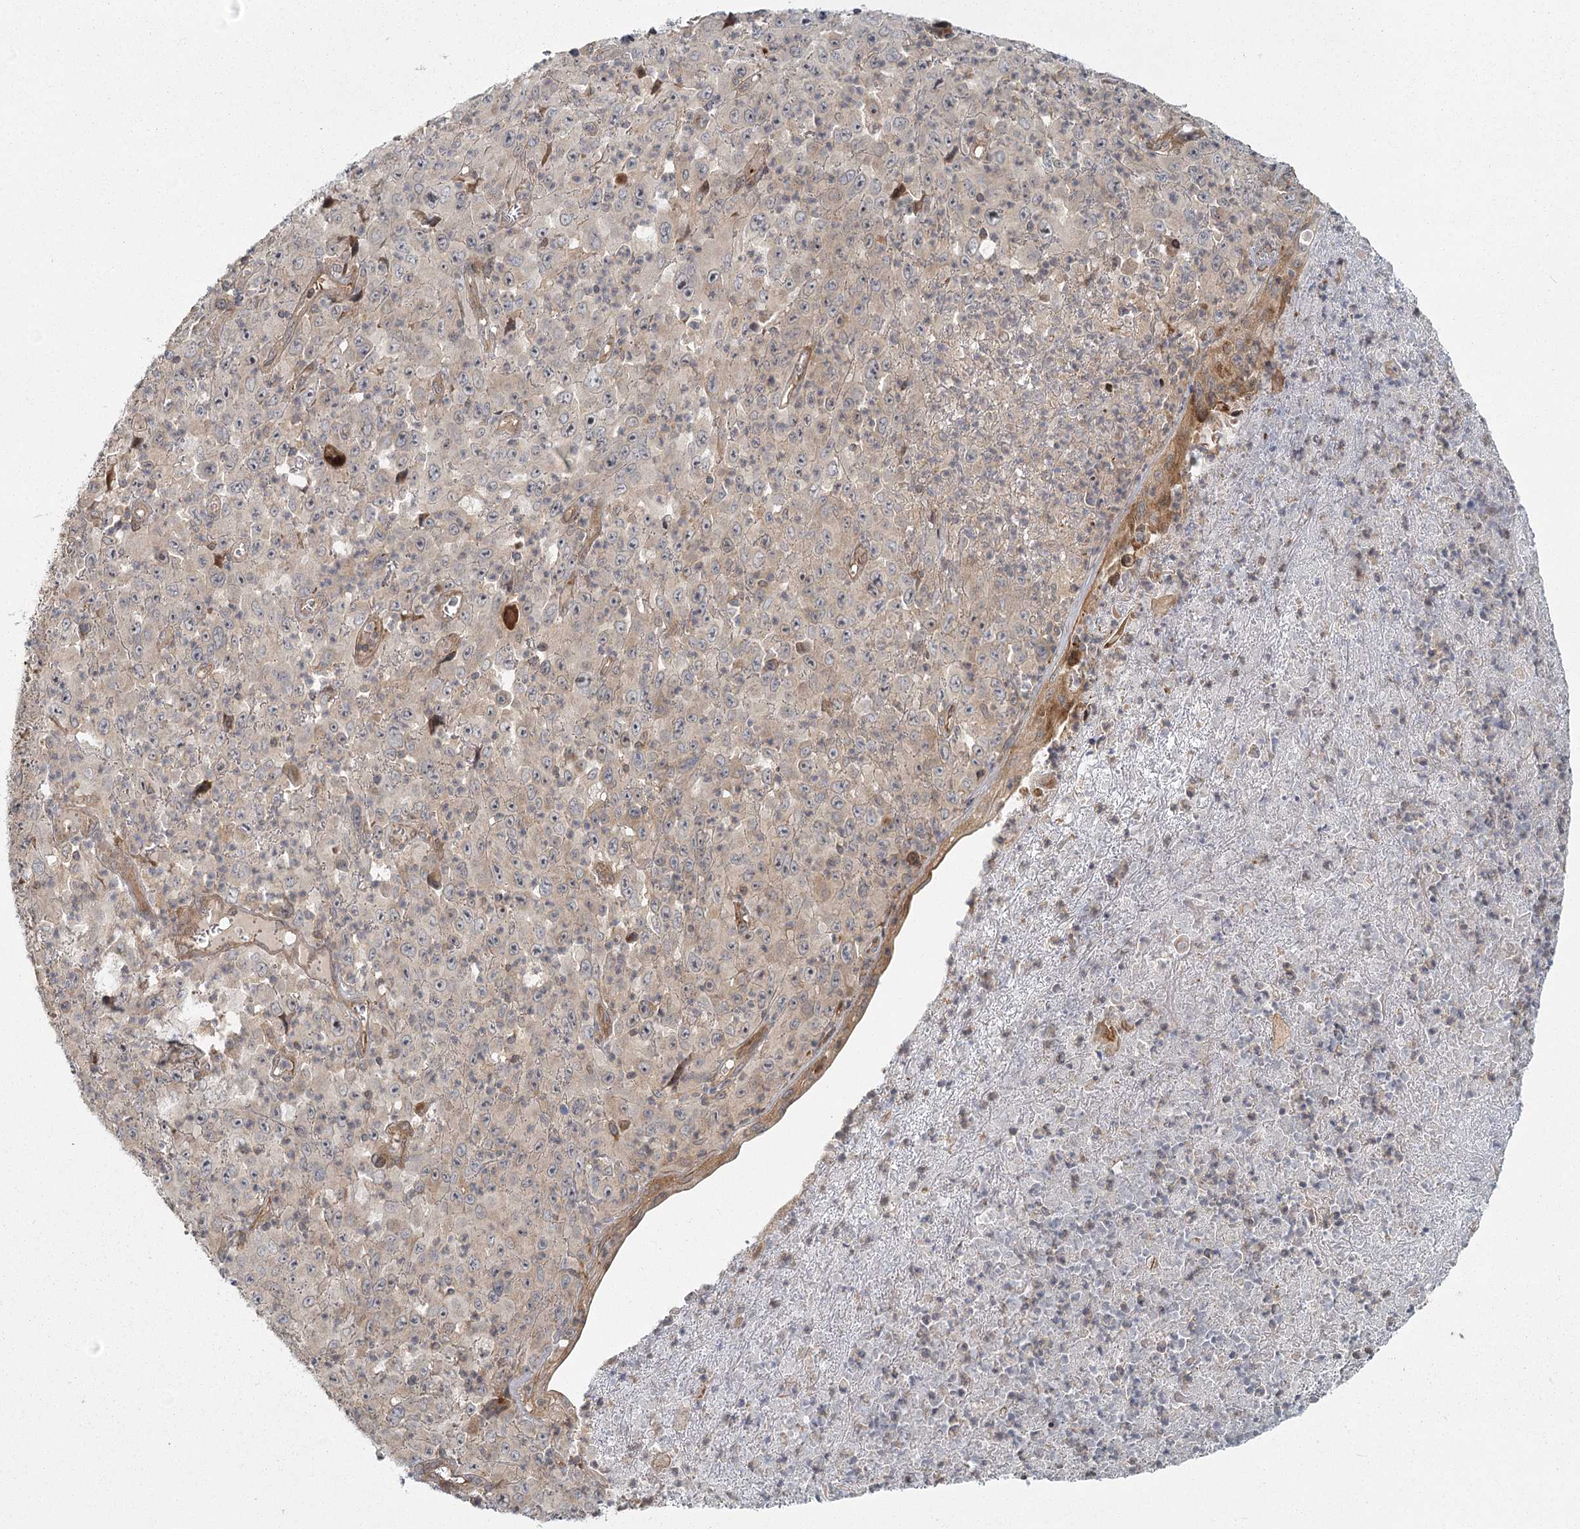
{"staining": {"intensity": "weak", "quantity": "<25%", "location": "cytoplasmic/membranous"}, "tissue": "melanoma", "cell_type": "Tumor cells", "image_type": "cancer", "snomed": [{"axis": "morphology", "description": "Malignant melanoma, Metastatic site"}, {"axis": "topography", "description": "Skin"}], "caption": "Protein analysis of malignant melanoma (metastatic site) demonstrates no significant staining in tumor cells.", "gene": "RAPGEF6", "patient": {"sex": "female", "age": 56}}